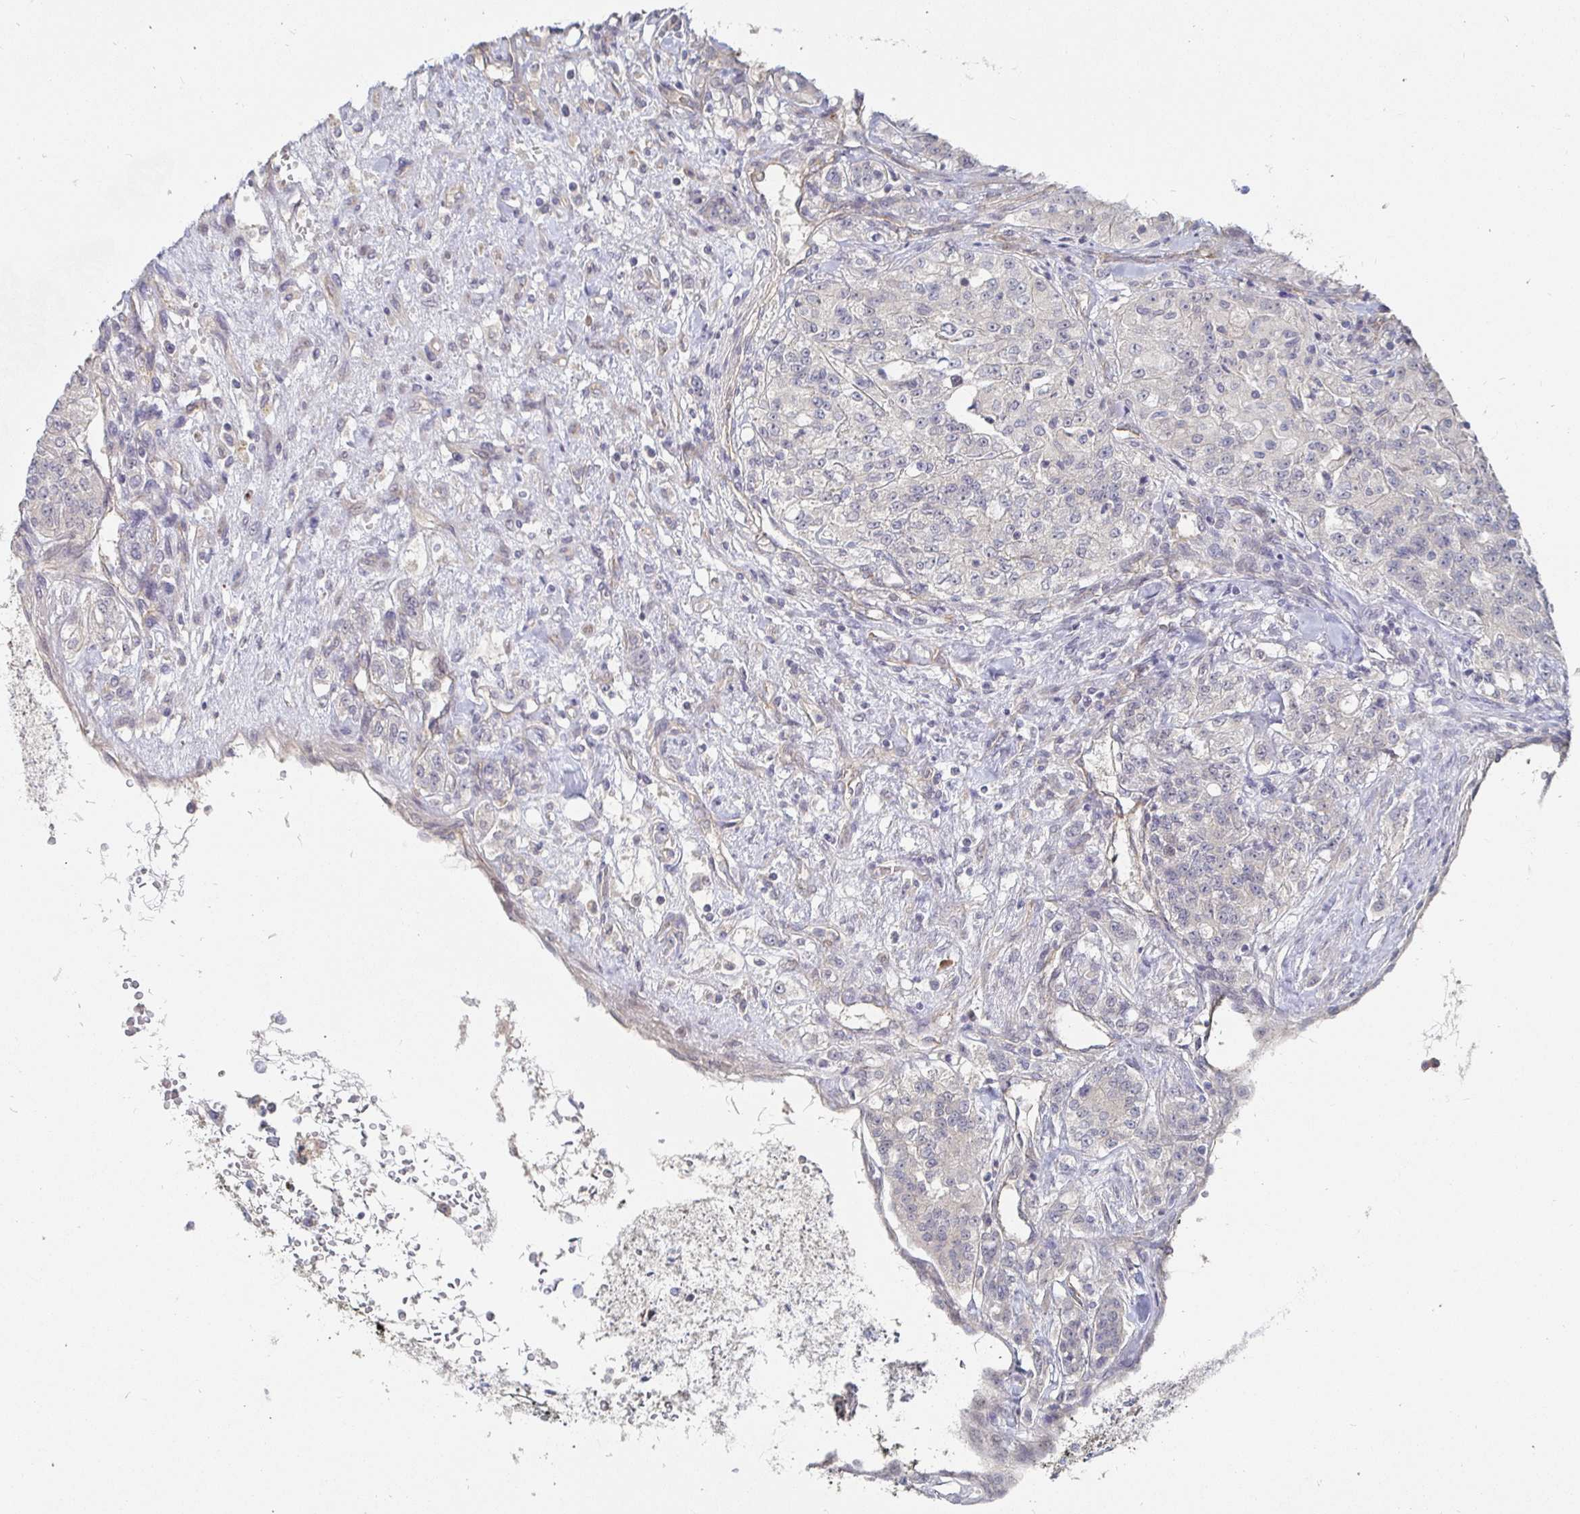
{"staining": {"intensity": "negative", "quantity": "none", "location": "none"}, "tissue": "renal cancer", "cell_type": "Tumor cells", "image_type": "cancer", "snomed": [{"axis": "morphology", "description": "Adenocarcinoma, NOS"}, {"axis": "topography", "description": "Kidney"}], "caption": "An IHC image of adenocarcinoma (renal) is shown. There is no staining in tumor cells of adenocarcinoma (renal).", "gene": "MEIS1", "patient": {"sex": "female", "age": 63}}